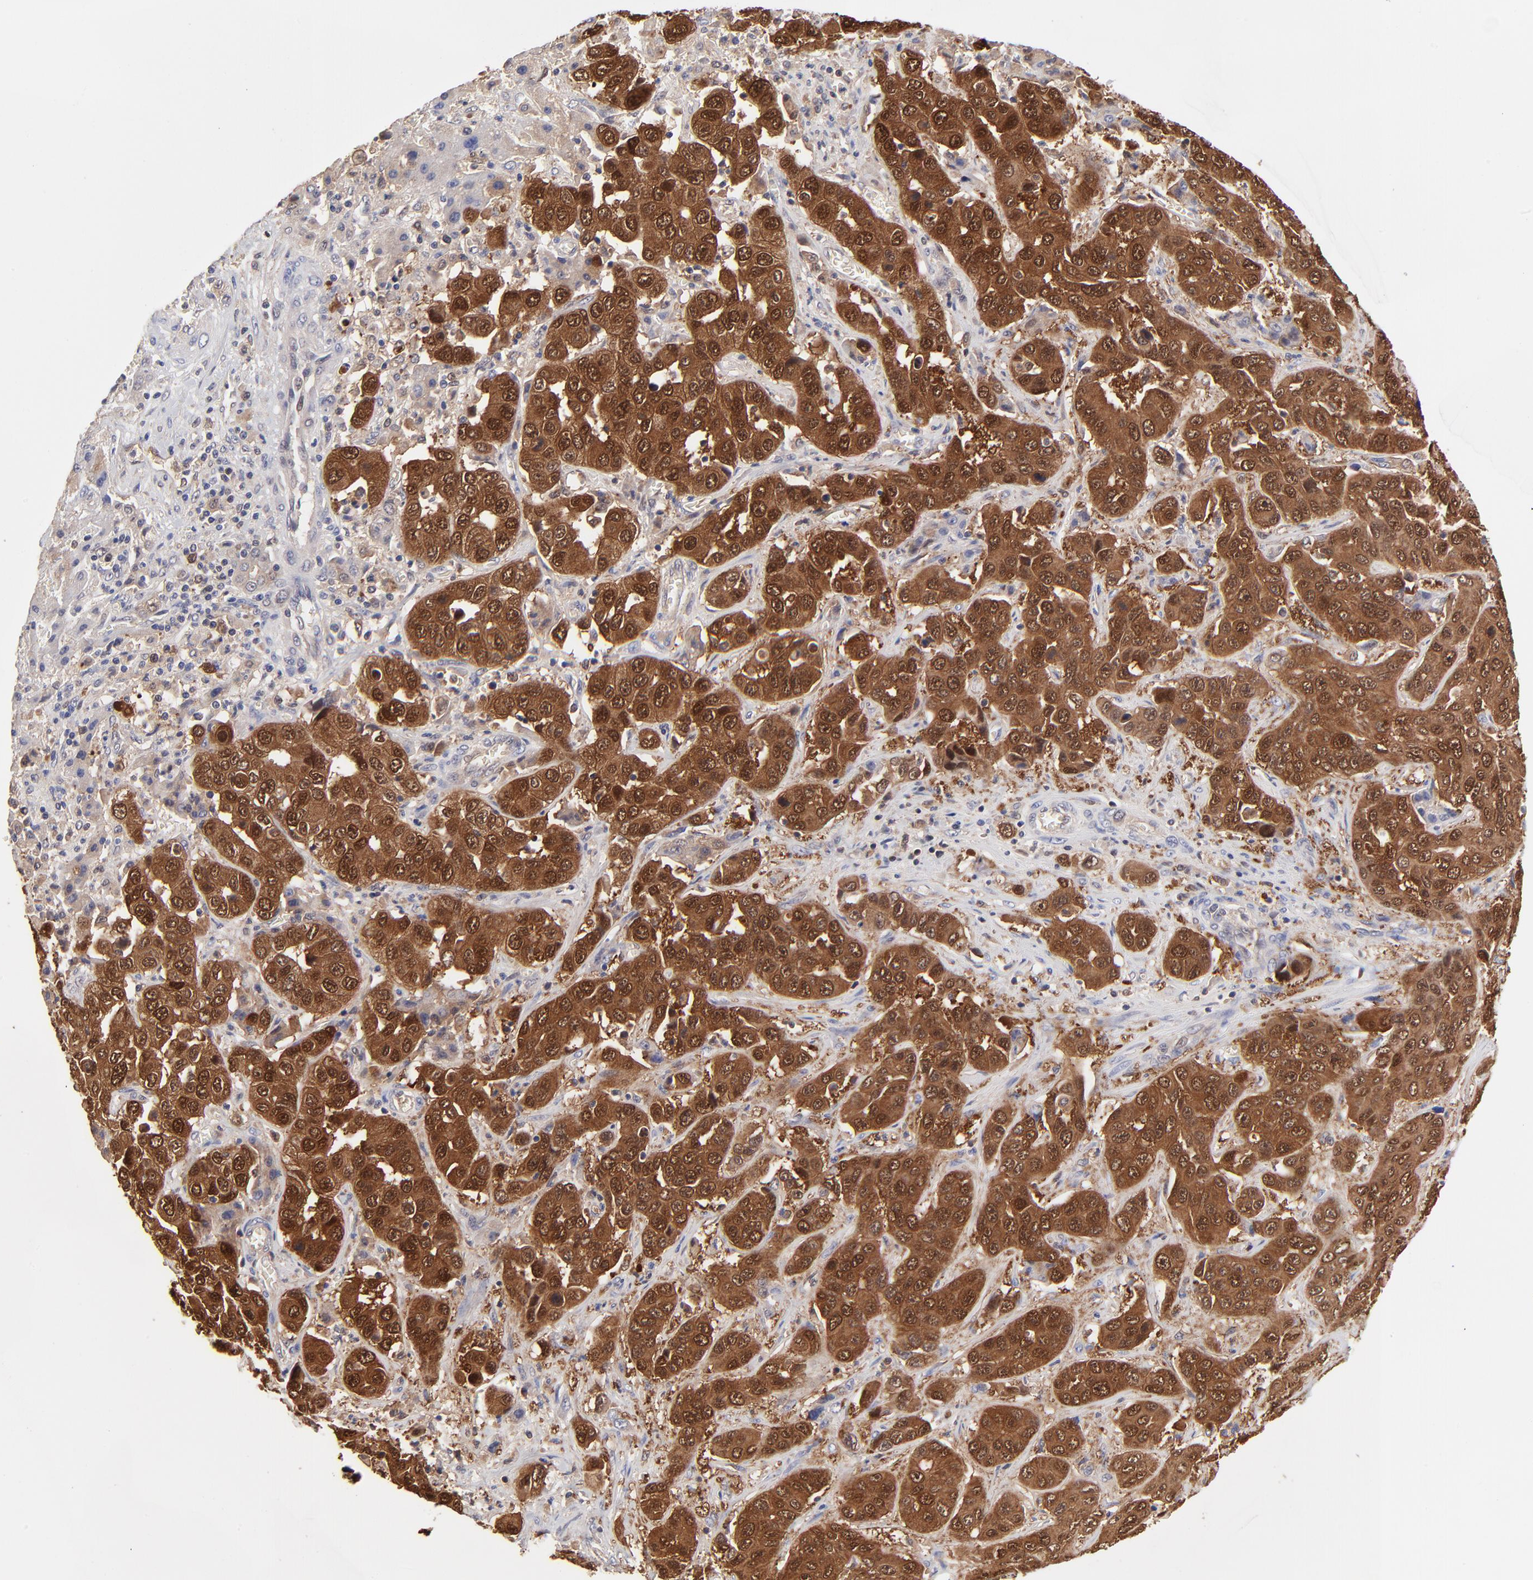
{"staining": {"intensity": "strong", "quantity": ">75%", "location": "cytoplasmic/membranous,nuclear"}, "tissue": "liver cancer", "cell_type": "Tumor cells", "image_type": "cancer", "snomed": [{"axis": "morphology", "description": "Cholangiocarcinoma"}, {"axis": "topography", "description": "Liver"}], "caption": "Liver cancer was stained to show a protein in brown. There is high levels of strong cytoplasmic/membranous and nuclear staining in about >75% of tumor cells. (Stains: DAB in brown, nuclei in blue, Microscopy: brightfield microscopy at high magnification).", "gene": "DCTPP1", "patient": {"sex": "female", "age": 52}}